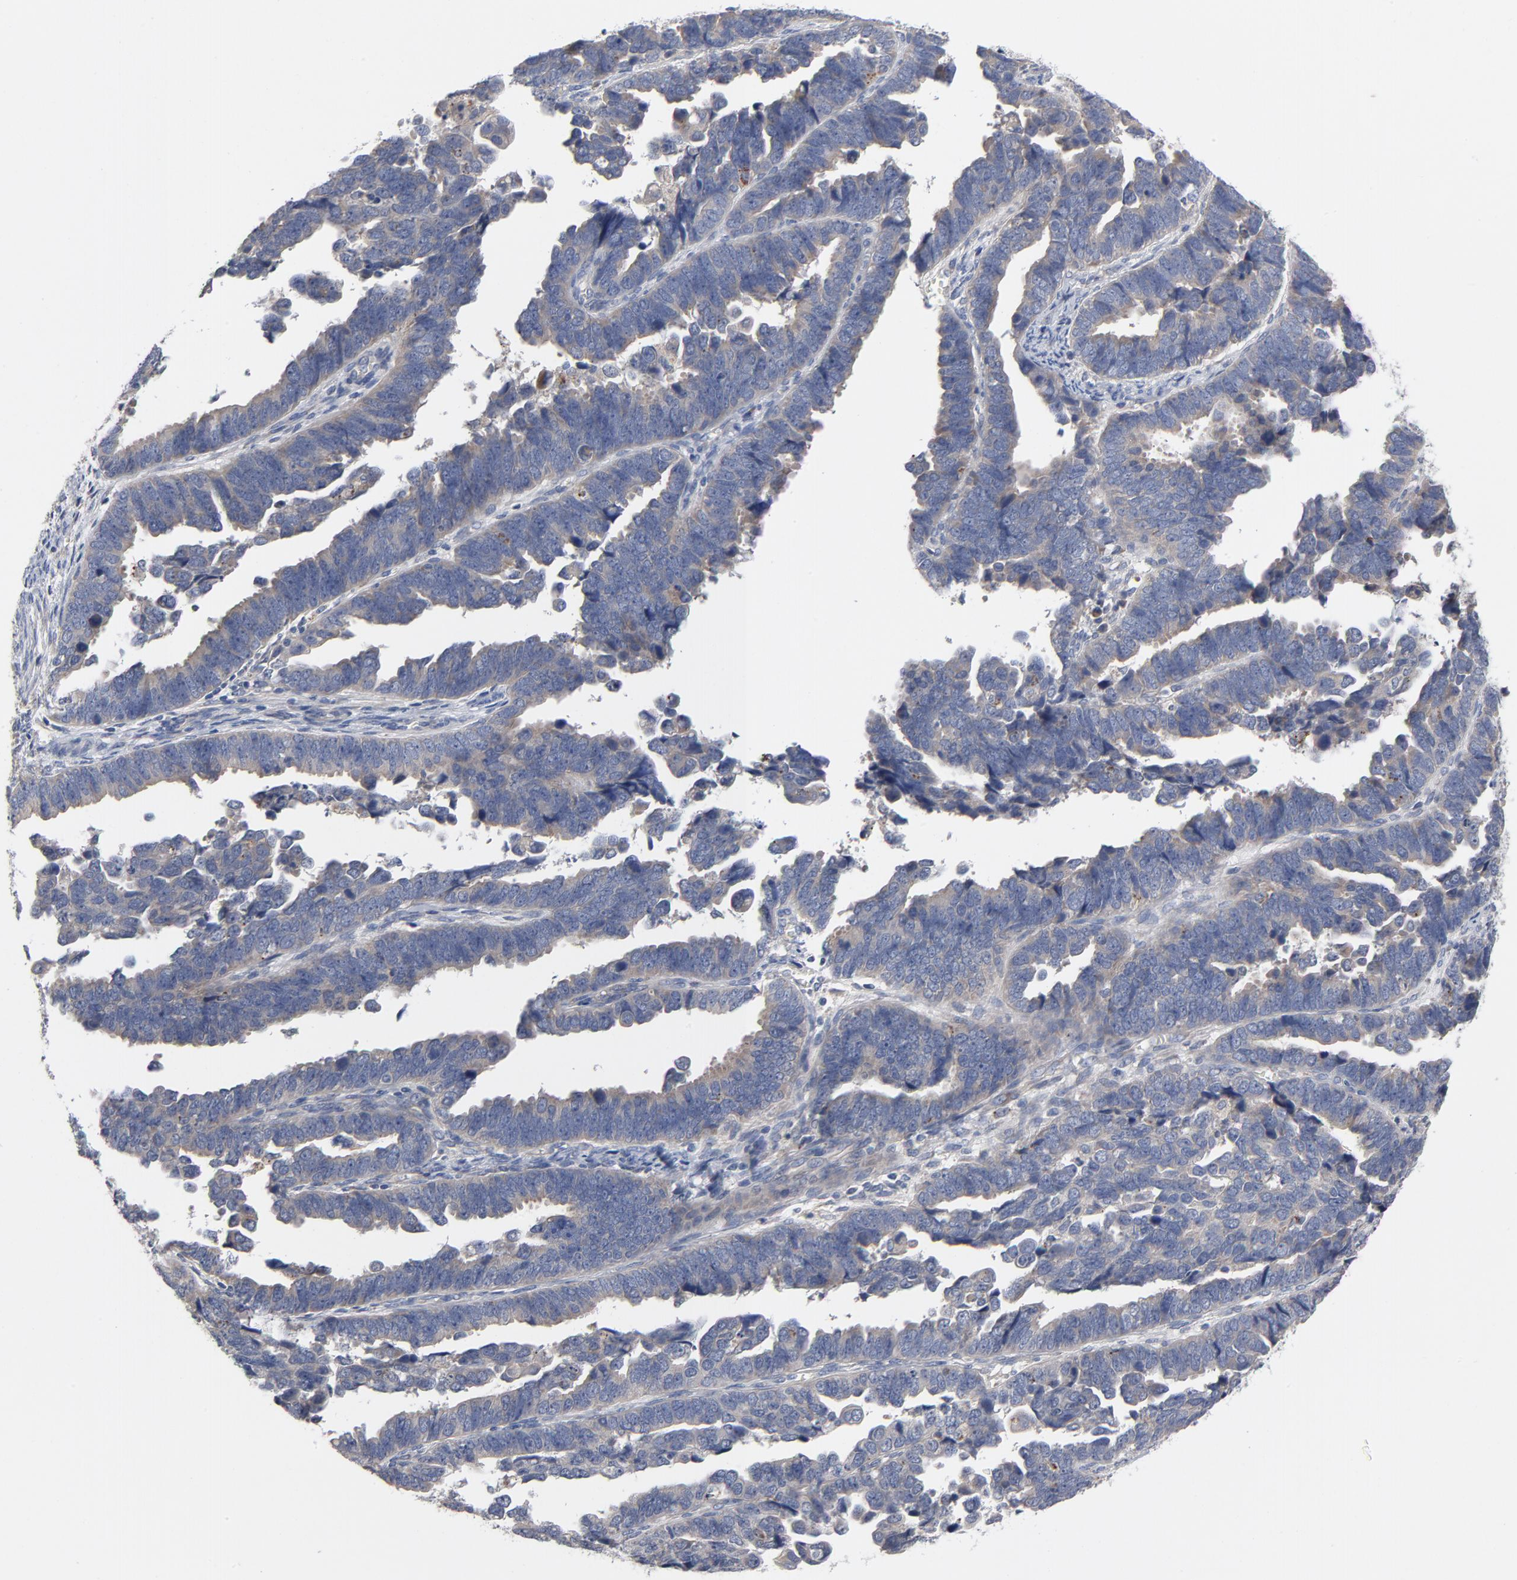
{"staining": {"intensity": "weak", "quantity": ">75%", "location": "cytoplasmic/membranous"}, "tissue": "endometrial cancer", "cell_type": "Tumor cells", "image_type": "cancer", "snomed": [{"axis": "morphology", "description": "Adenocarcinoma, NOS"}, {"axis": "topography", "description": "Endometrium"}], "caption": "Protein expression analysis of human adenocarcinoma (endometrial) reveals weak cytoplasmic/membranous expression in about >75% of tumor cells. Using DAB (brown) and hematoxylin (blue) stains, captured at high magnification using brightfield microscopy.", "gene": "CCDC134", "patient": {"sex": "female", "age": 75}}